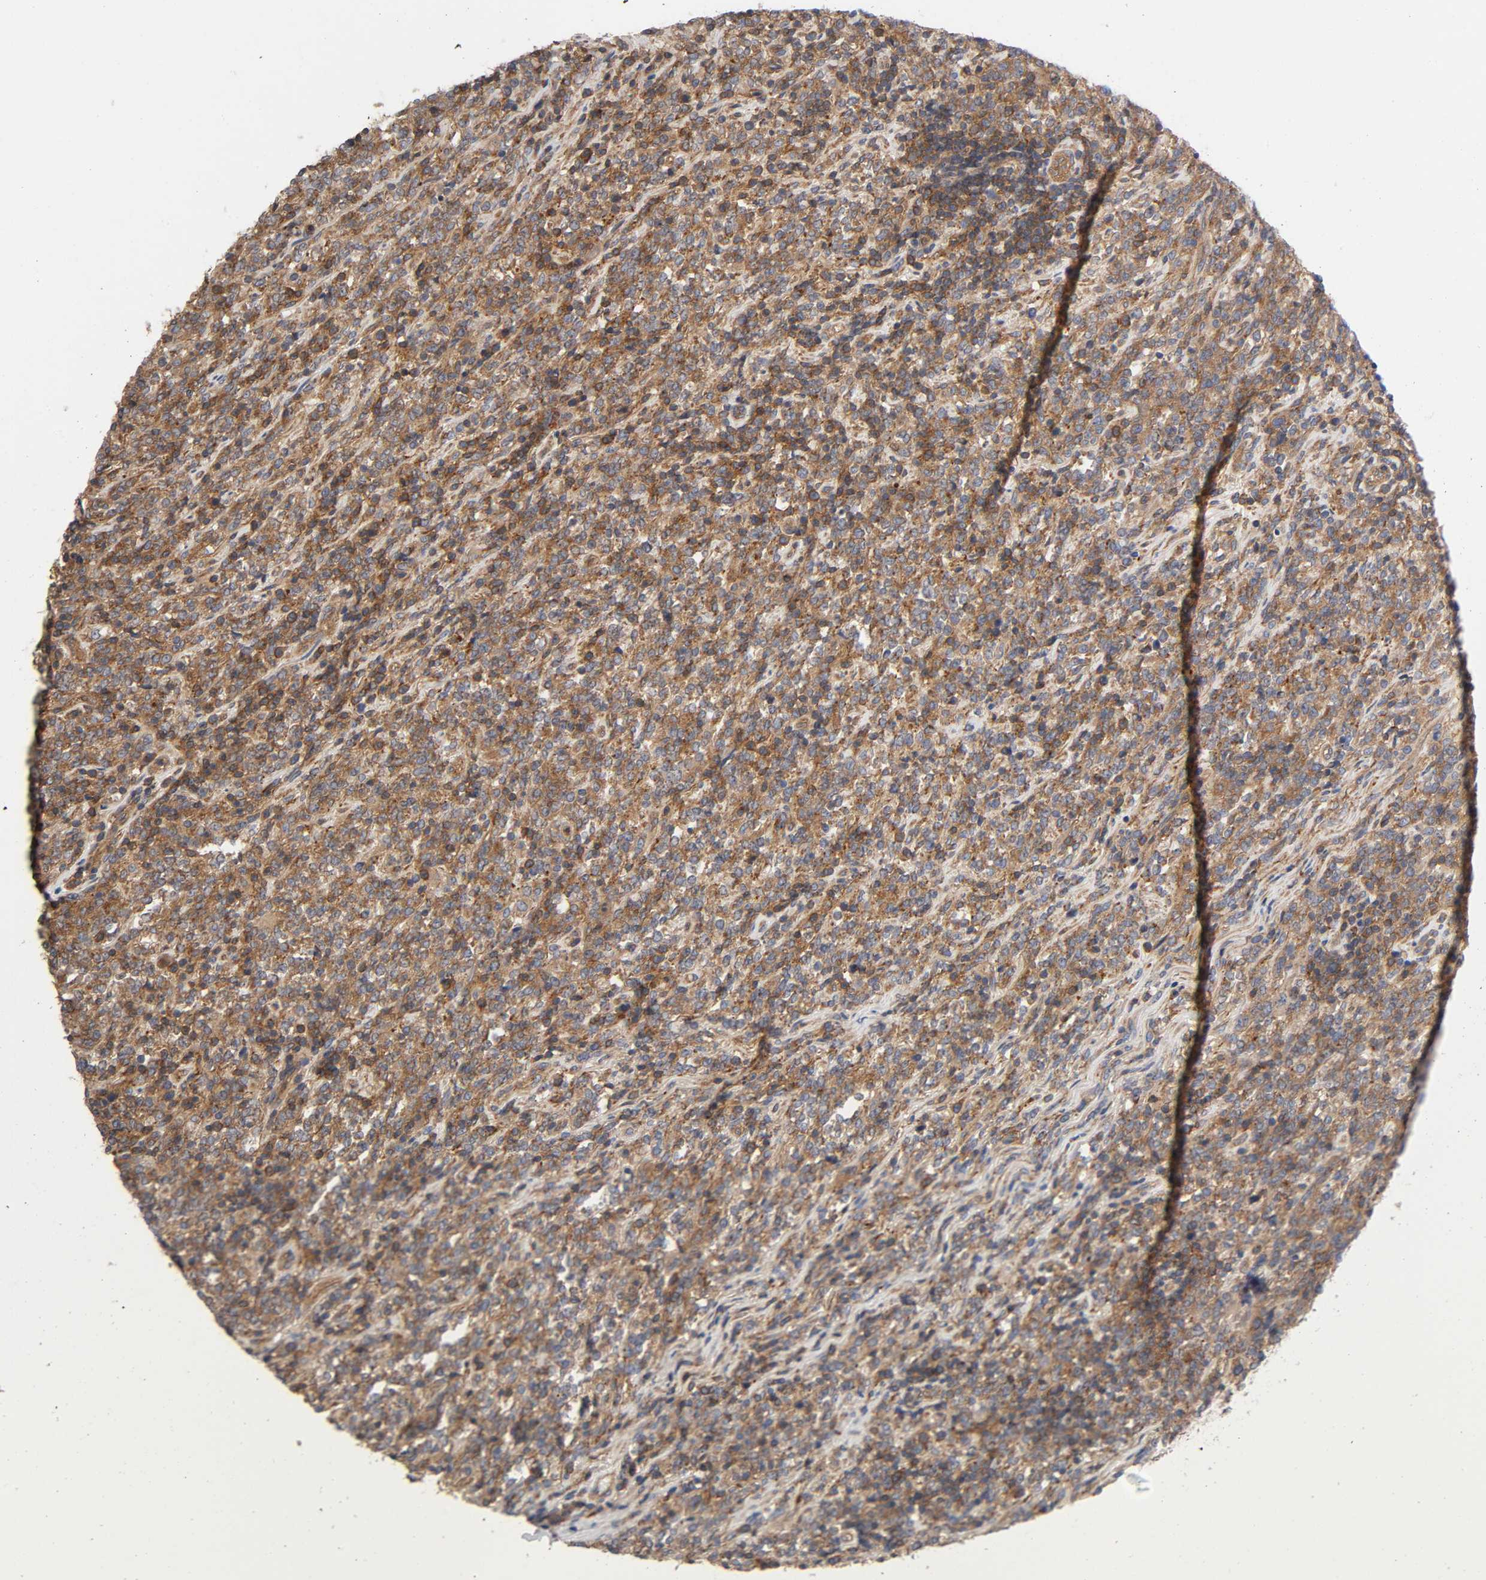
{"staining": {"intensity": "moderate", "quantity": ">75%", "location": "cytoplasmic/membranous"}, "tissue": "lymphoma", "cell_type": "Tumor cells", "image_type": "cancer", "snomed": [{"axis": "morphology", "description": "Malignant lymphoma, non-Hodgkin's type, High grade"}, {"axis": "topography", "description": "Soft tissue"}], "caption": "Human lymphoma stained with a protein marker exhibits moderate staining in tumor cells.", "gene": "LAMTOR2", "patient": {"sex": "male", "age": 18}}